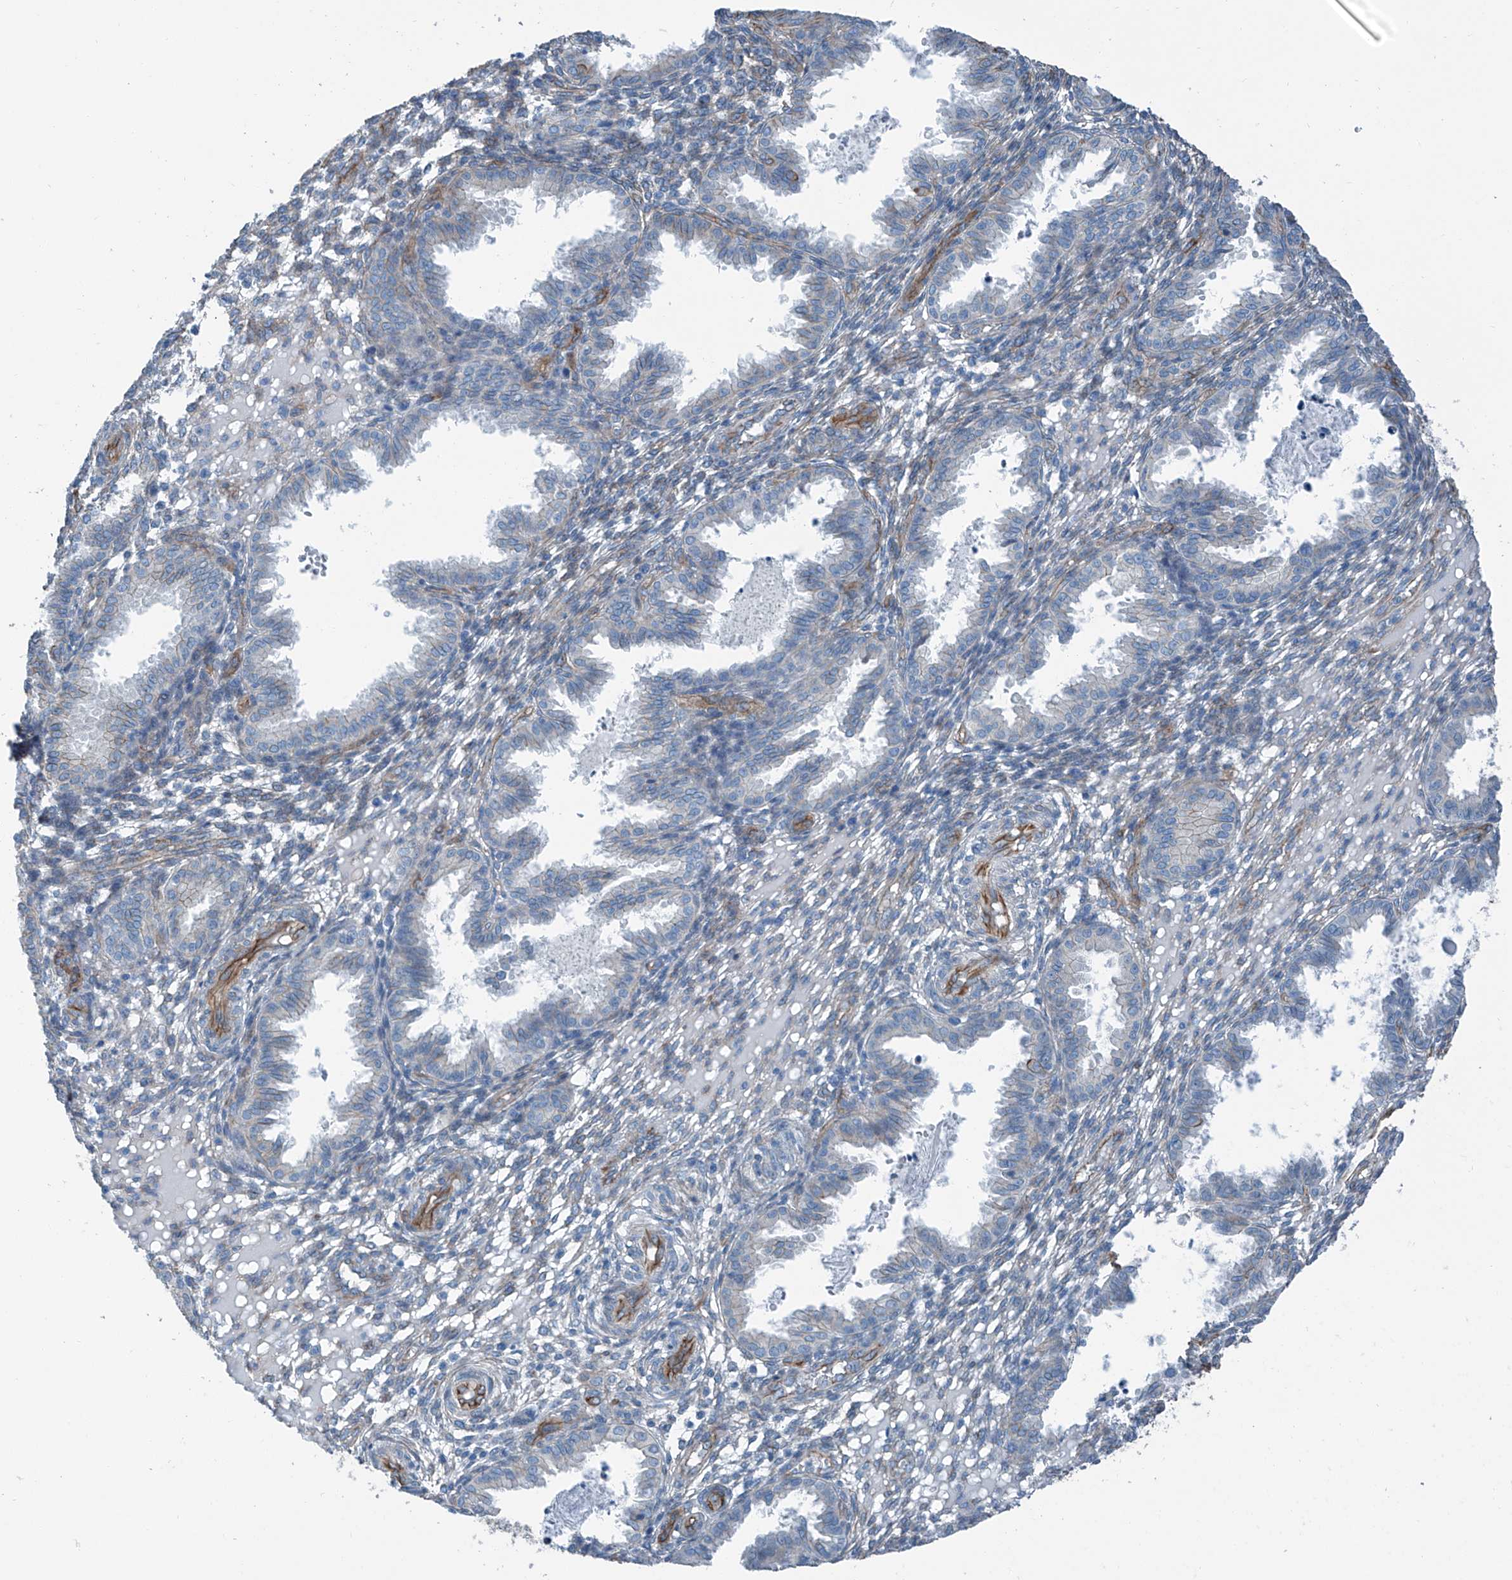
{"staining": {"intensity": "negative", "quantity": "none", "location": "none"}, "tissue": "endometrium", "cell_type": "Cells in endometrial stroma", "image_type": "normal", "snomed": [{"axis": "morphology", "description": "Normal tissue, NOS"}, {"axis": "topography", "description": "Endometrium"}], "caption": "Immunohistochemistry of normal human endometrium shows no staining in cells in endometrial stroma.", "gene": "THEMIS2", "patient": {"sex": "female", "age": 33}}